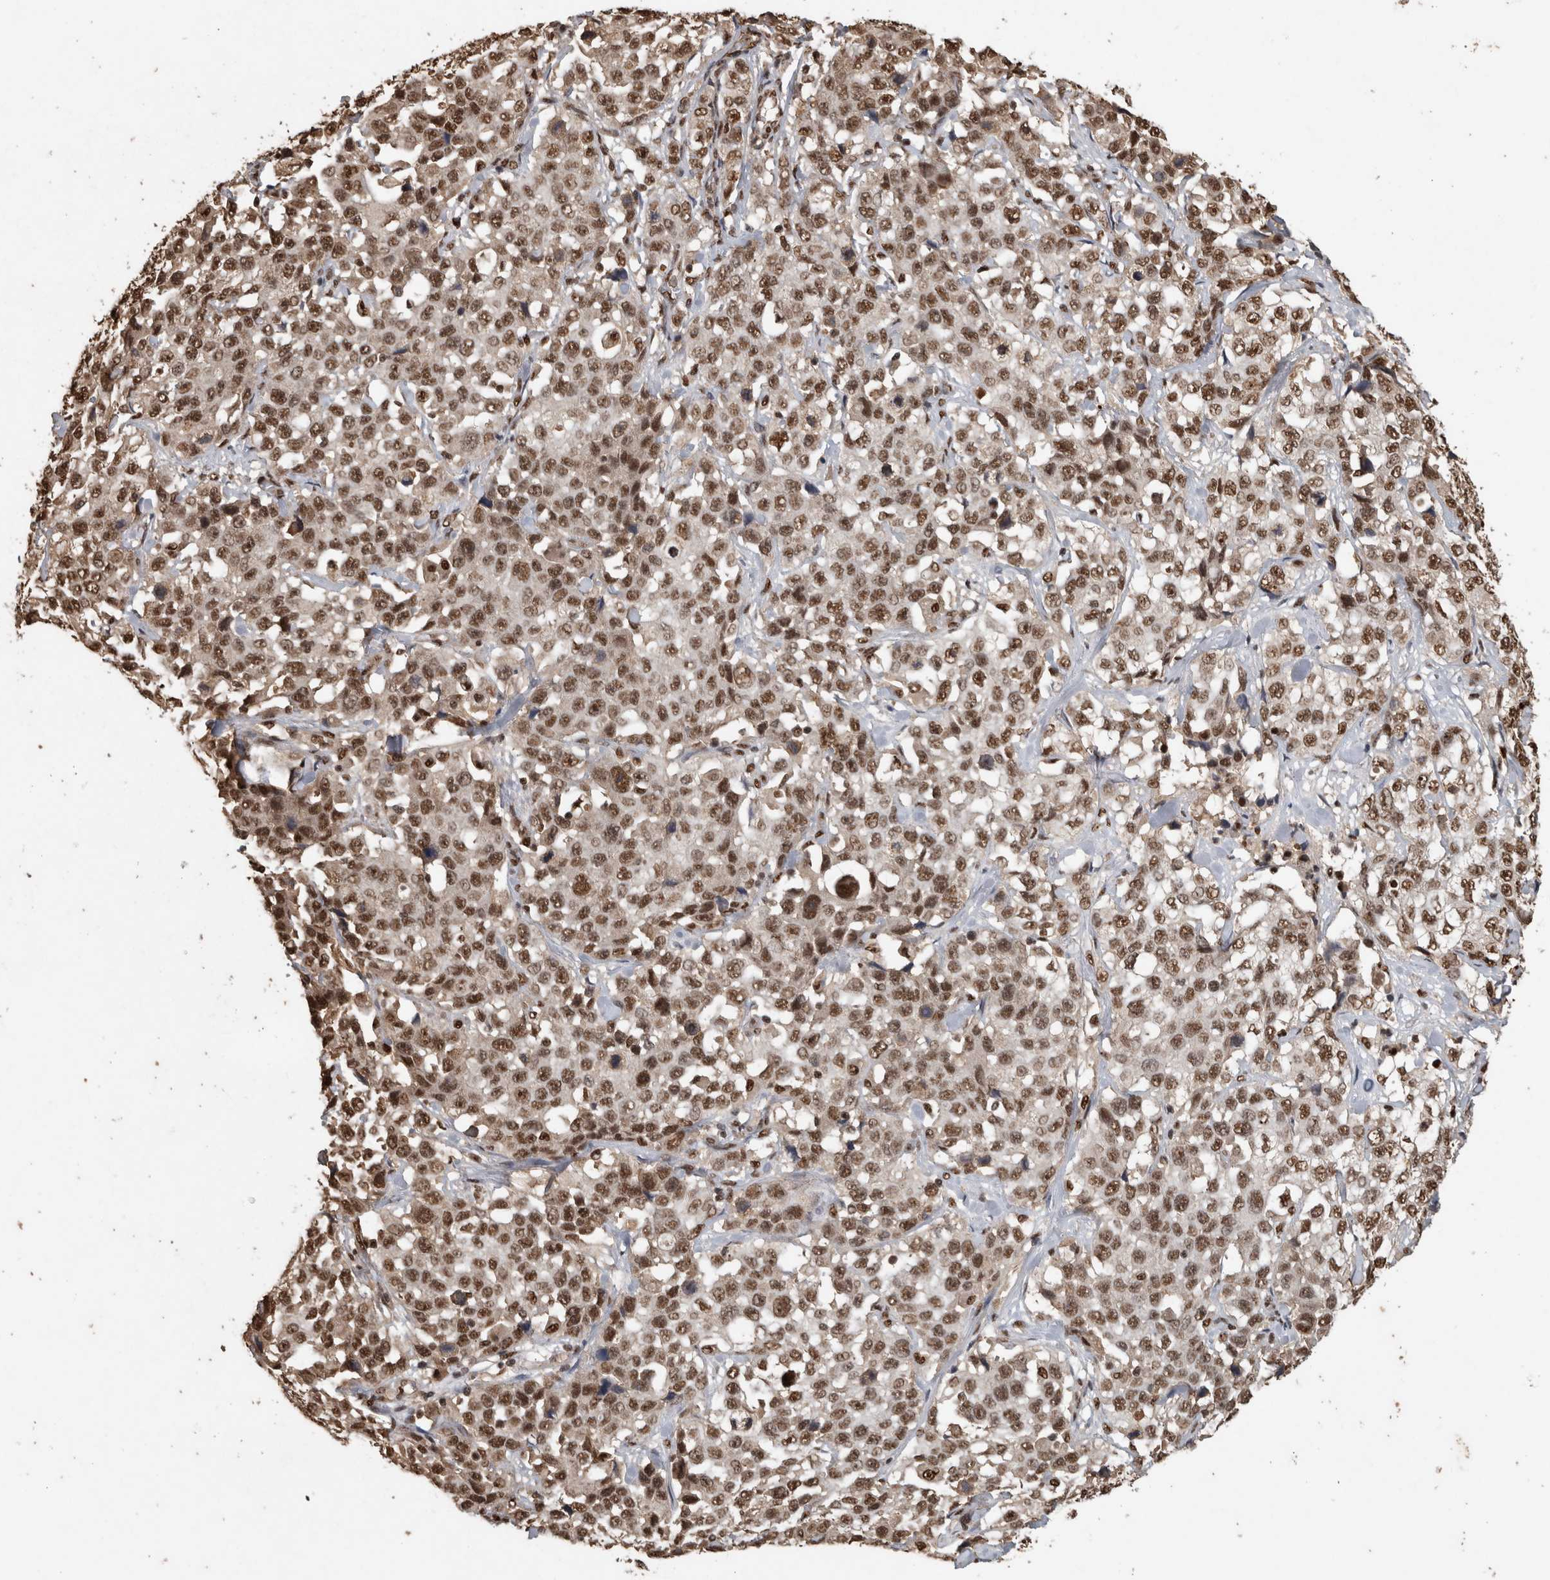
{"staining": {"intensity": "moderate", "quantity": ">75%", "location": "nuclear"}, "tissue": "stomach cancer", "cell_type": "Tumor cells", "image_type": "cancer", "snomed": [{"axis": "morphology", "description": "Normal tissue, NOS"}, {"axis": "morphology", "description": "Adenocarcinoma, NOS"}, {"axis": "topography", "description": "Stomach"}], "caption": "Human adenocarcinoma (stomach) stained with a protein marker demonstrates moderate staining in tumor cells.", "gene": "RAD50", "patient": {"sex": "male", "age": 48}}